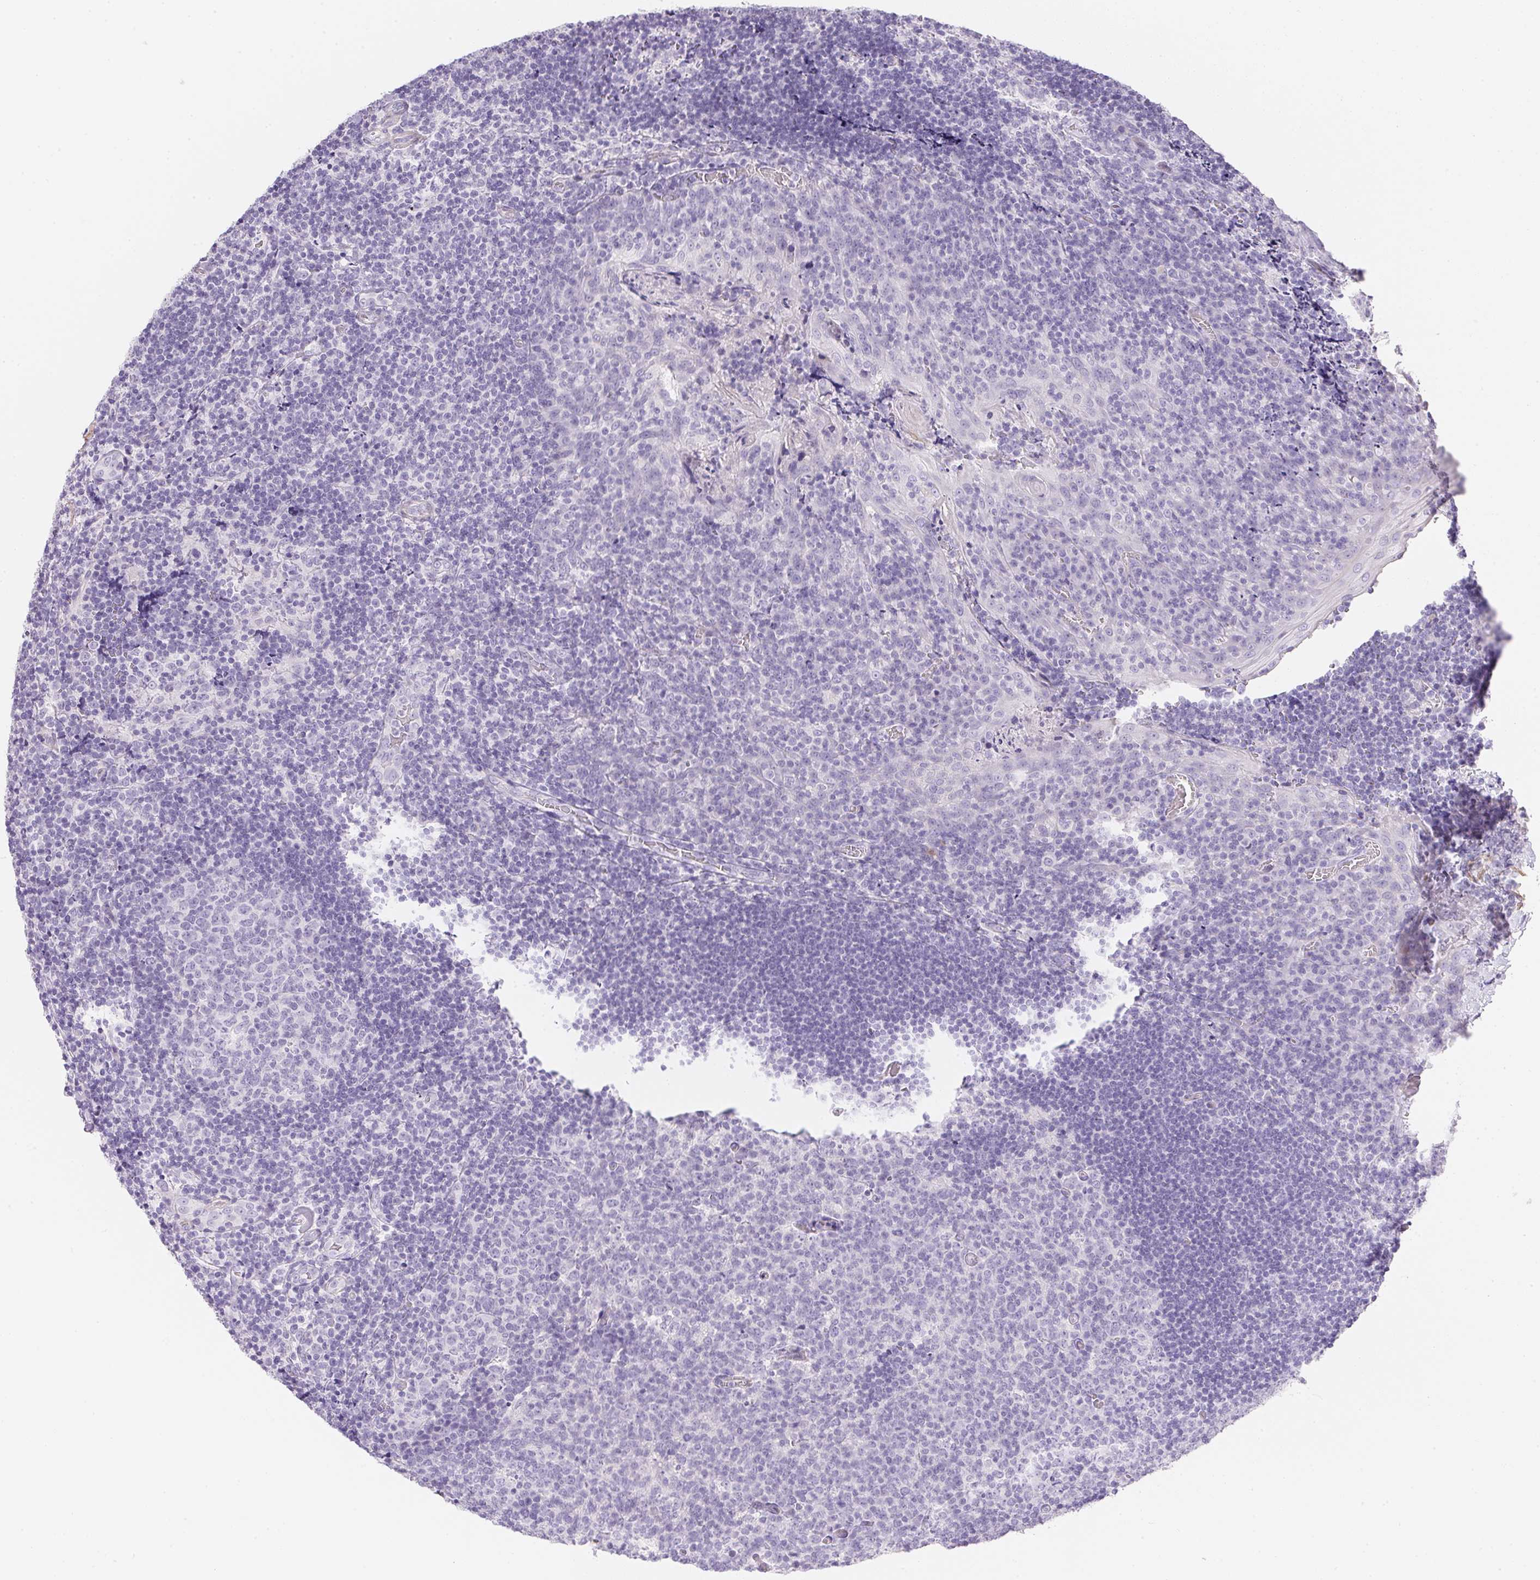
{"staining": {"intensity": "negative", "quantity": "none", "location": "none"}, "tissue": "tonsil", "cell_type": "Germinal center cells", "image_type": "normal", "snomed": [{"axis": "morphology", "description": "Normal tissue, NOS"}, {"axis": "topography", "description": "Tonsil"}], "caption": "The image reveals no staining of germinal center cells in normal tonsil. The staining is performed using DAB (3,3'-diaminobenzidine) brown chromogen with nuclei counter-stained in using hematoxylin.", "gene": "KCNE2", "patient": {"sex": "male", "age": 17}}